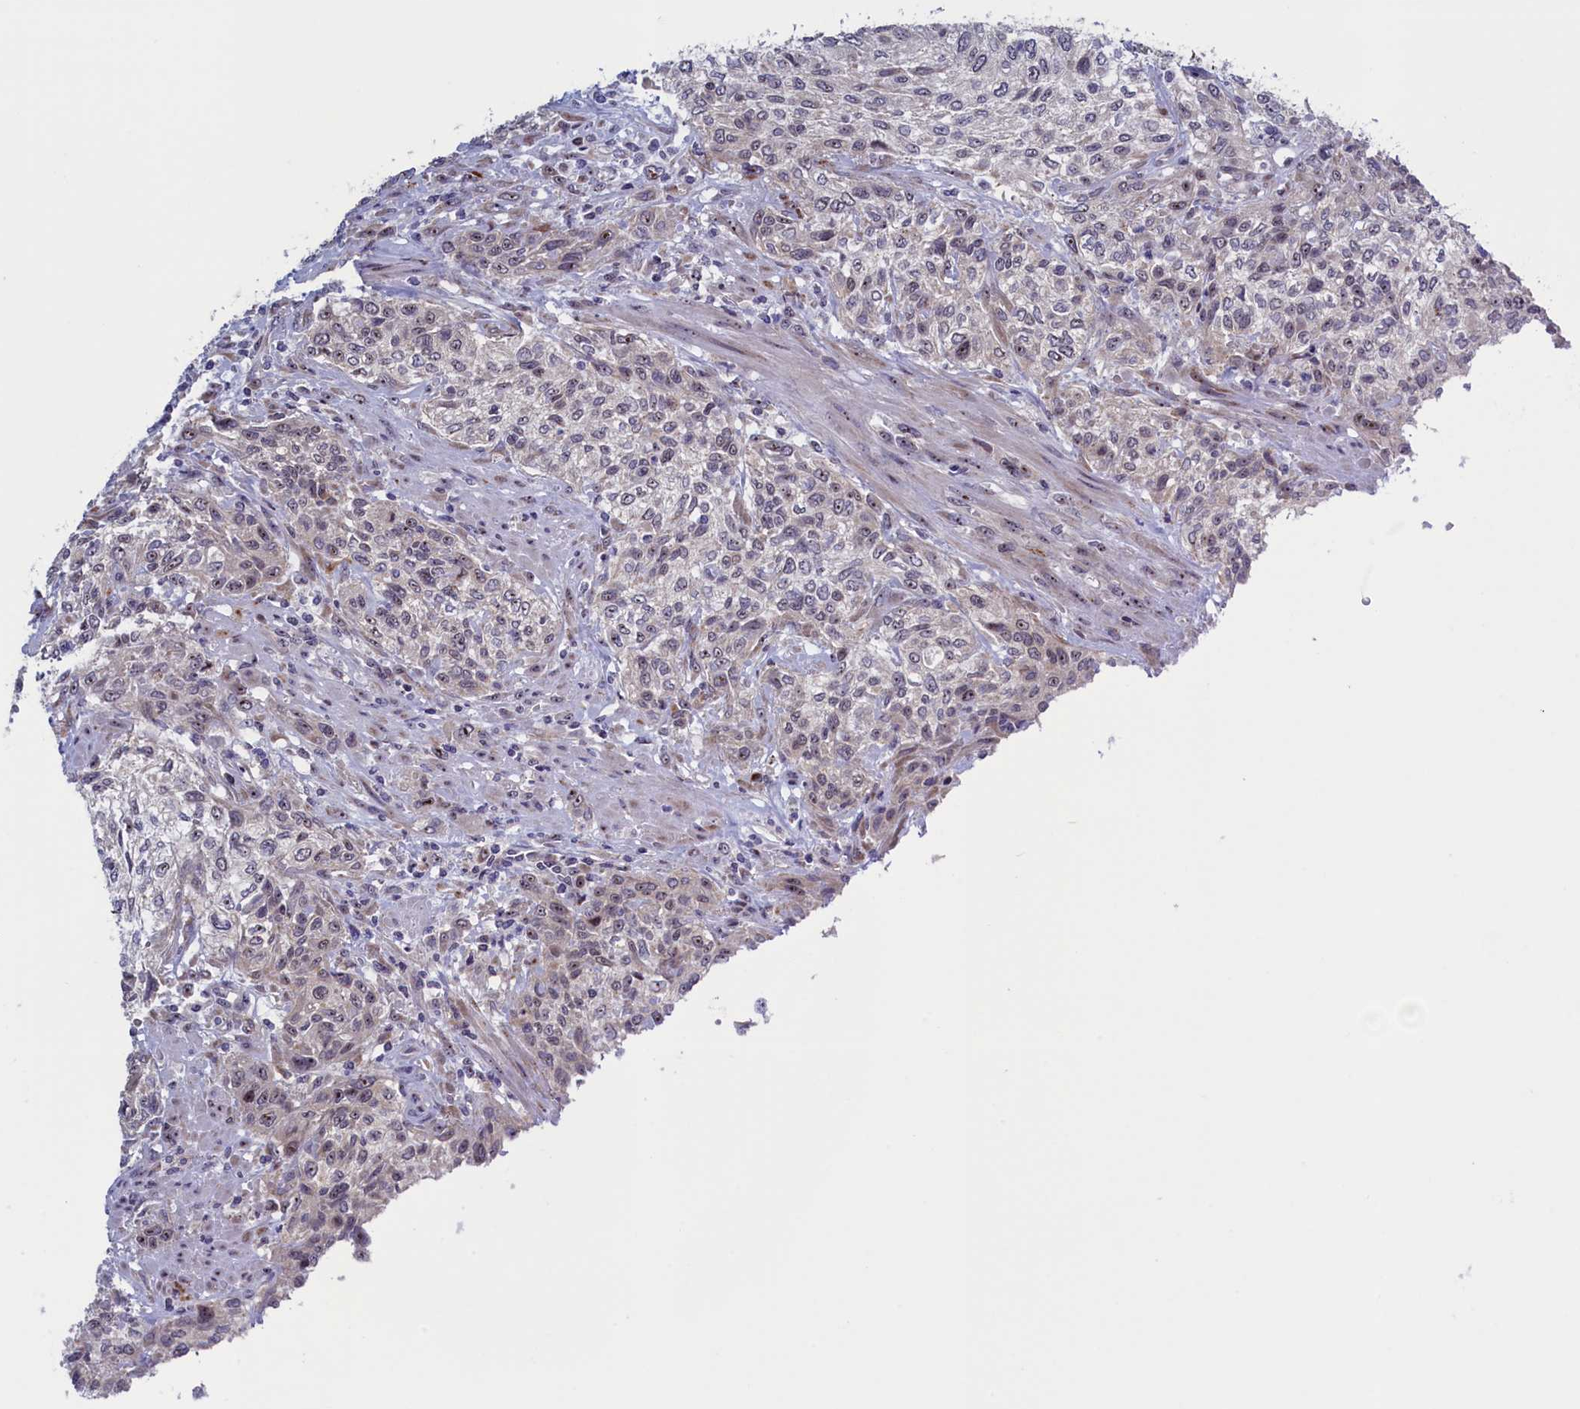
{"staining": {"intensity": "weak", "quantity": "<25%", "location": "nuclear"}, "tissue": "urothelial cancer", "cell_type": "Tumor cells", "image_type": "cancer", "snomed": [{"axis": "morphology", "description": "Normal tissue, NOS"}, {"axis": "morphology", "description": "Urothelial carcinoma, NOS"}, {"axis": "topography", "description": "Urinary bladder"}, {"axis": "topography", "description": "Peripheral nerve tissue"}], "caption": "The IHC image has no significant positivity in tumor cells of transitional cell carcinoma tissue.", "gene": "PPAN", "patient": {"sex": "male", "age": 35}}